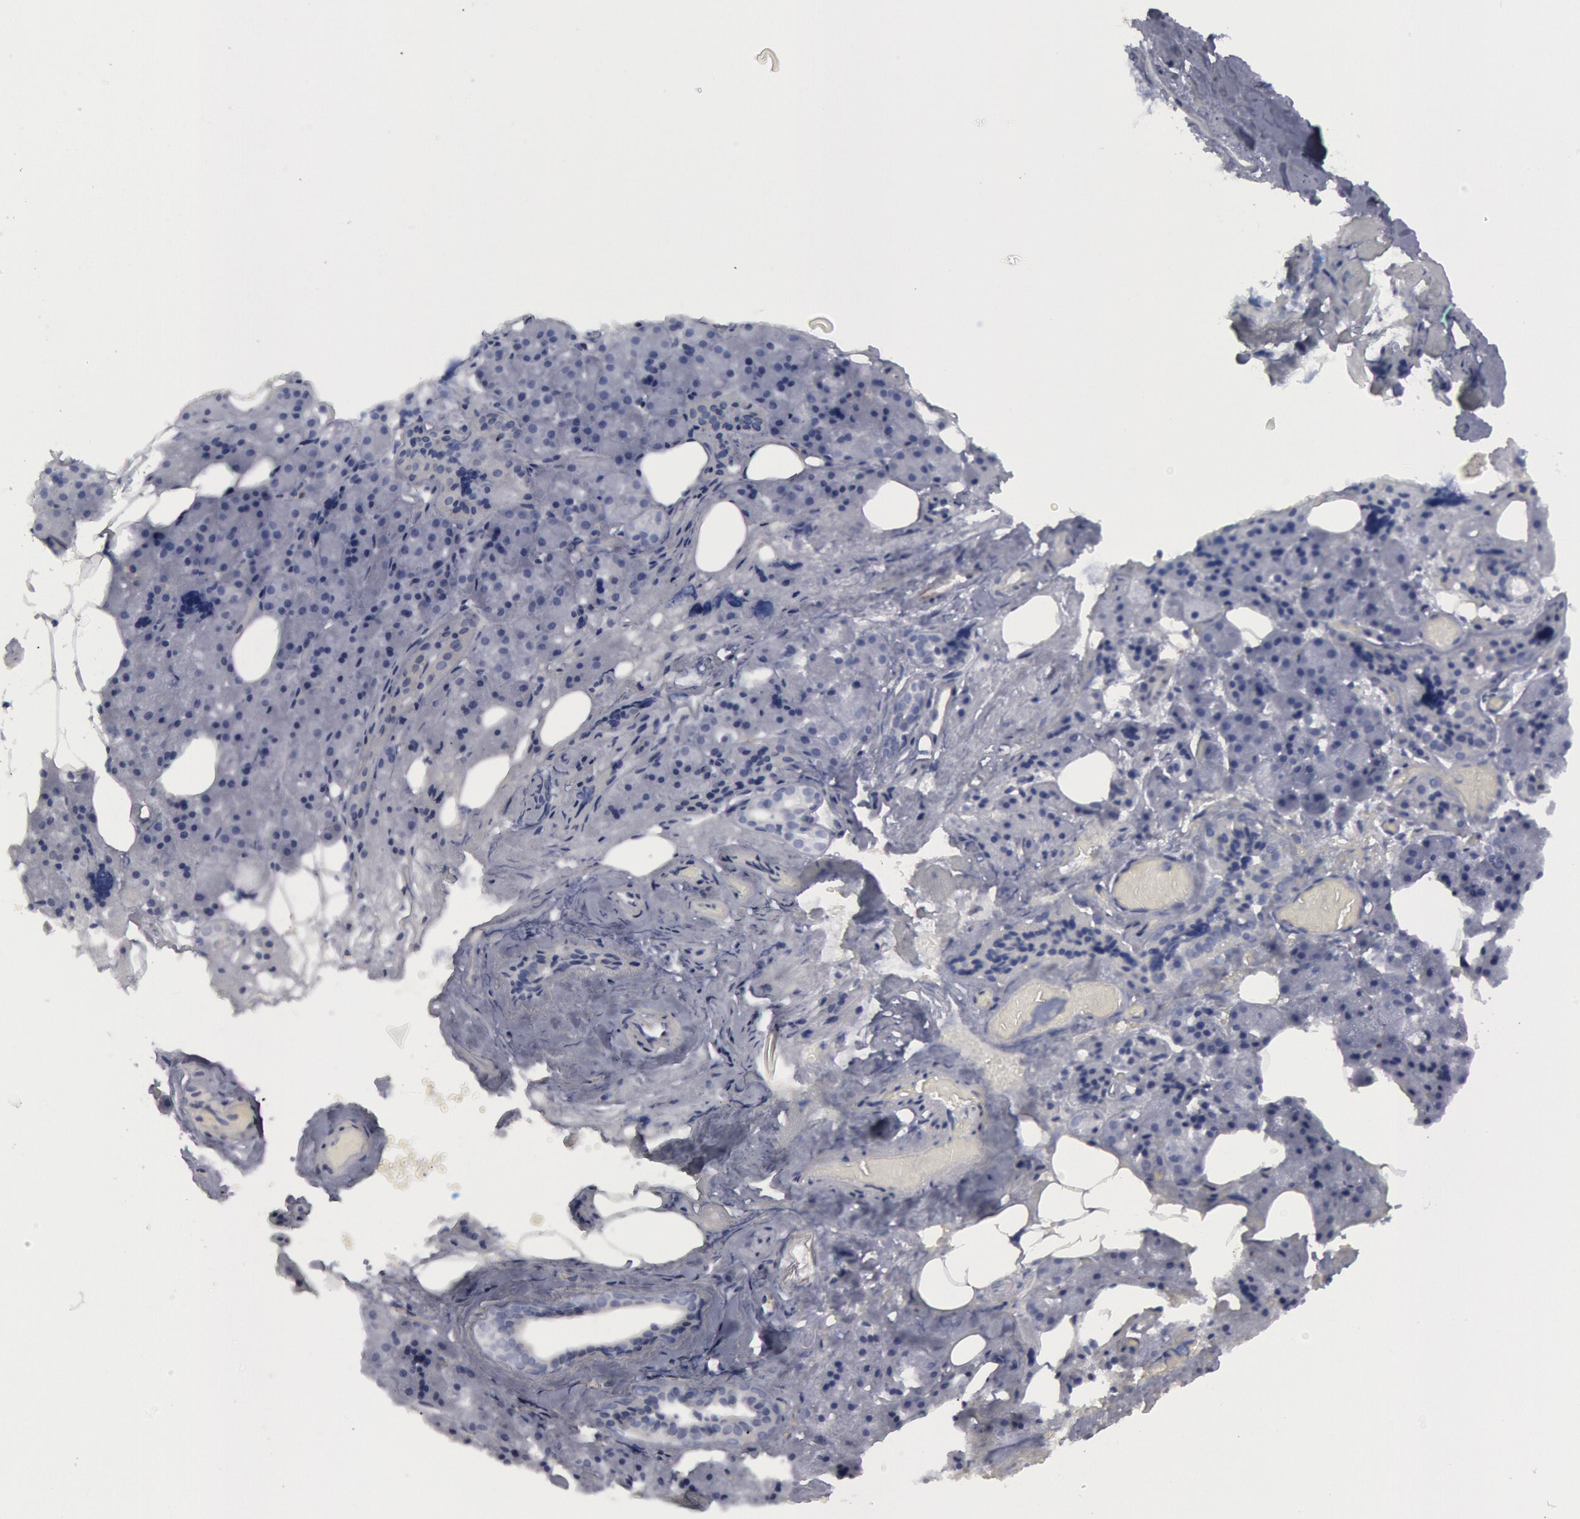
{"staining": {"intensity": "negative", "quantity": "none", "location": "none"}, "tissue": "salivary gland", "cell_type": "Glandular cells", "image_type": "normal", "snomed": [{"axis": "morphology", "description": "Normal tissue, NOS"}, {"axis": "topography", "description": "Salivary gland"}], "caption": "The immunohistochemistry (IHC) photomicrograph has no significant expression in glandular cells of salivary gland.", "gene": "FHL1", "patient": {"sex": "female", "age": 55}}